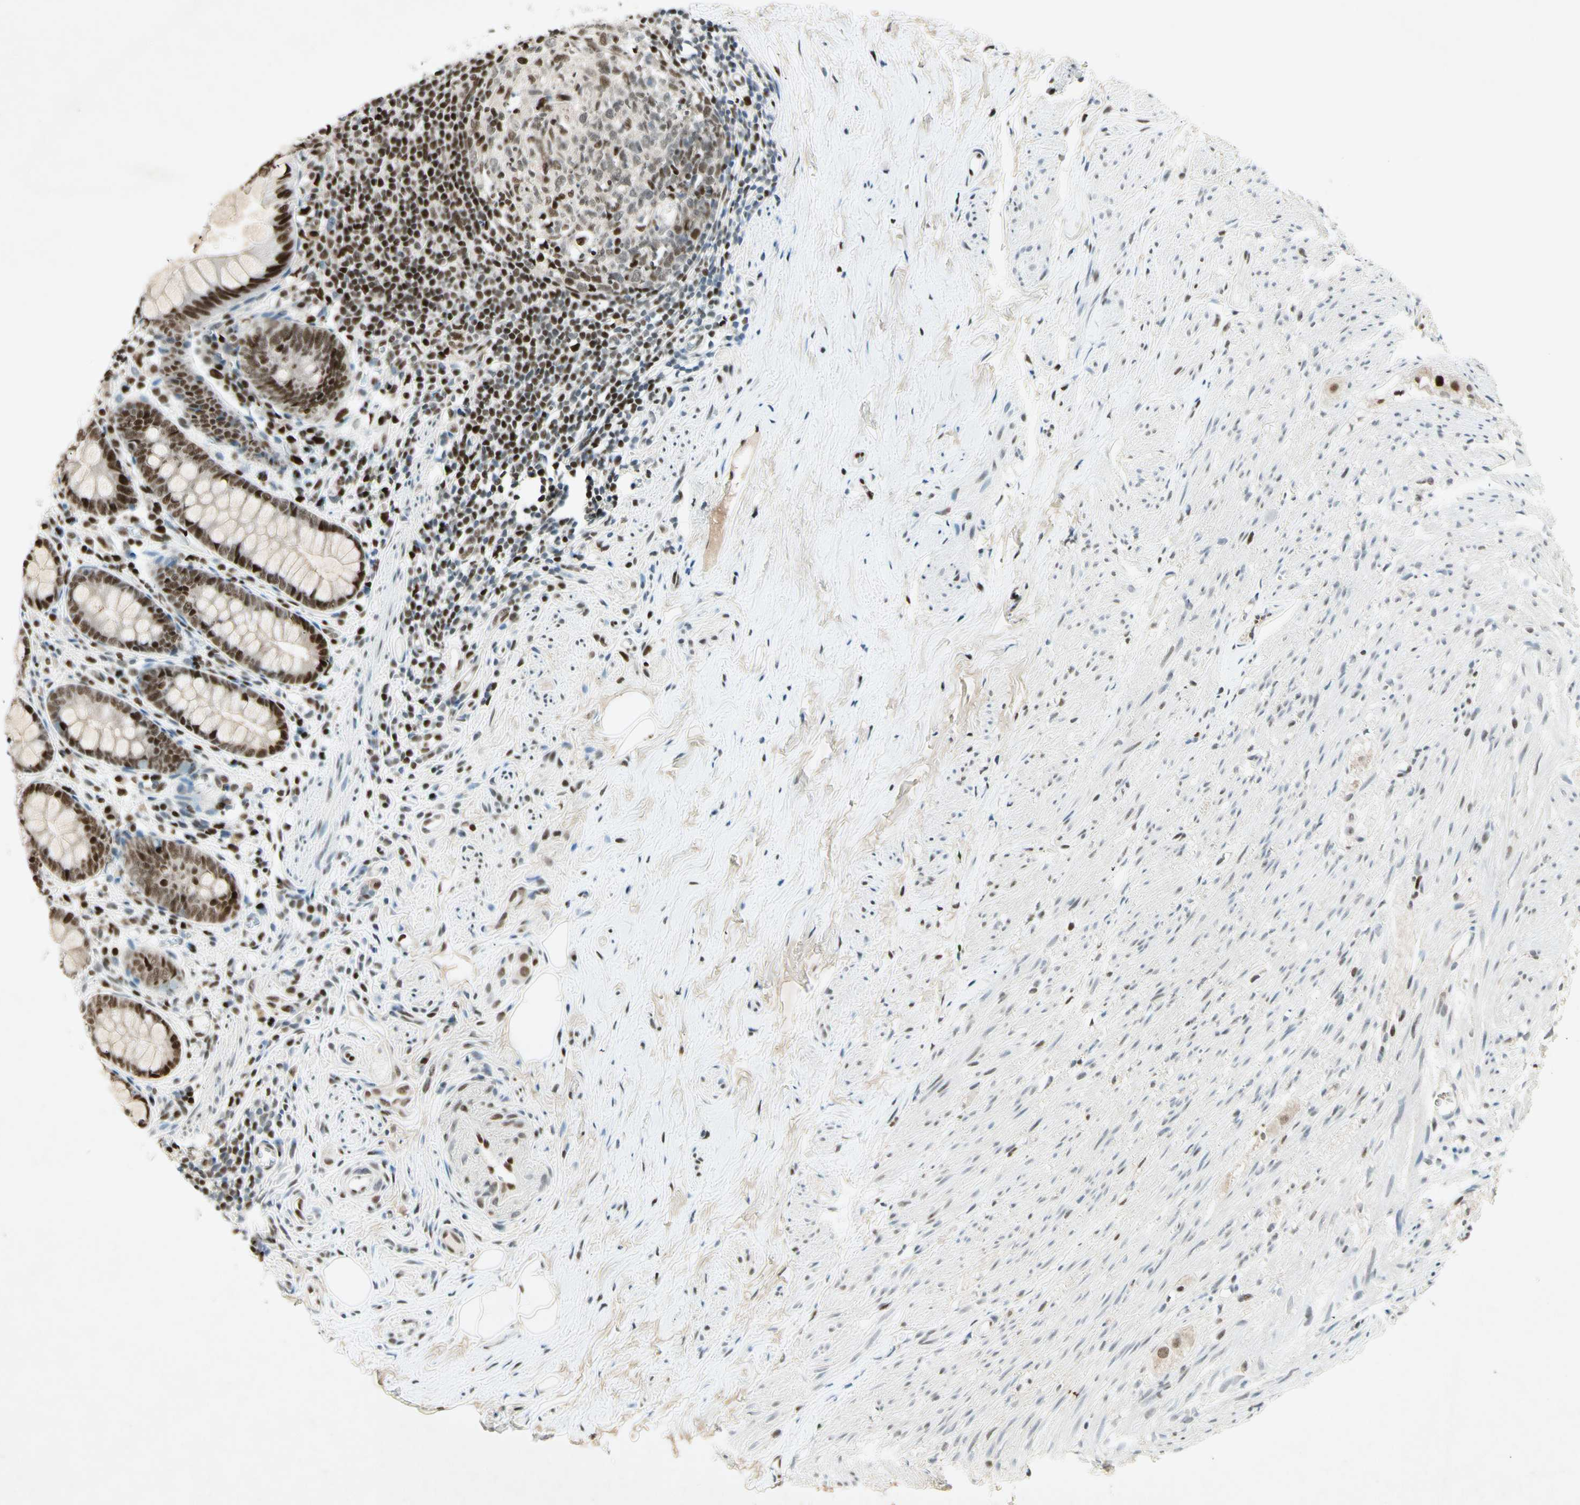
{"staining": {"intensity": "strong", "quantity": ">75%", "location": "nuclear"}, "tissue": "appendix", "cell_type": "Glandular cells", "image_type": "normal", "snomed": [{"axis": "morphology", "description": "Normal tissue, NOS"}, {"axis": "topography", "description": "Appendix"}], "caption": "A micrograph of human appendix stained for a protein reveals strong nuclear brown staining in glandular cells.", "gene": "RNF43", "patient": {"sex": "female", "age": 77}}